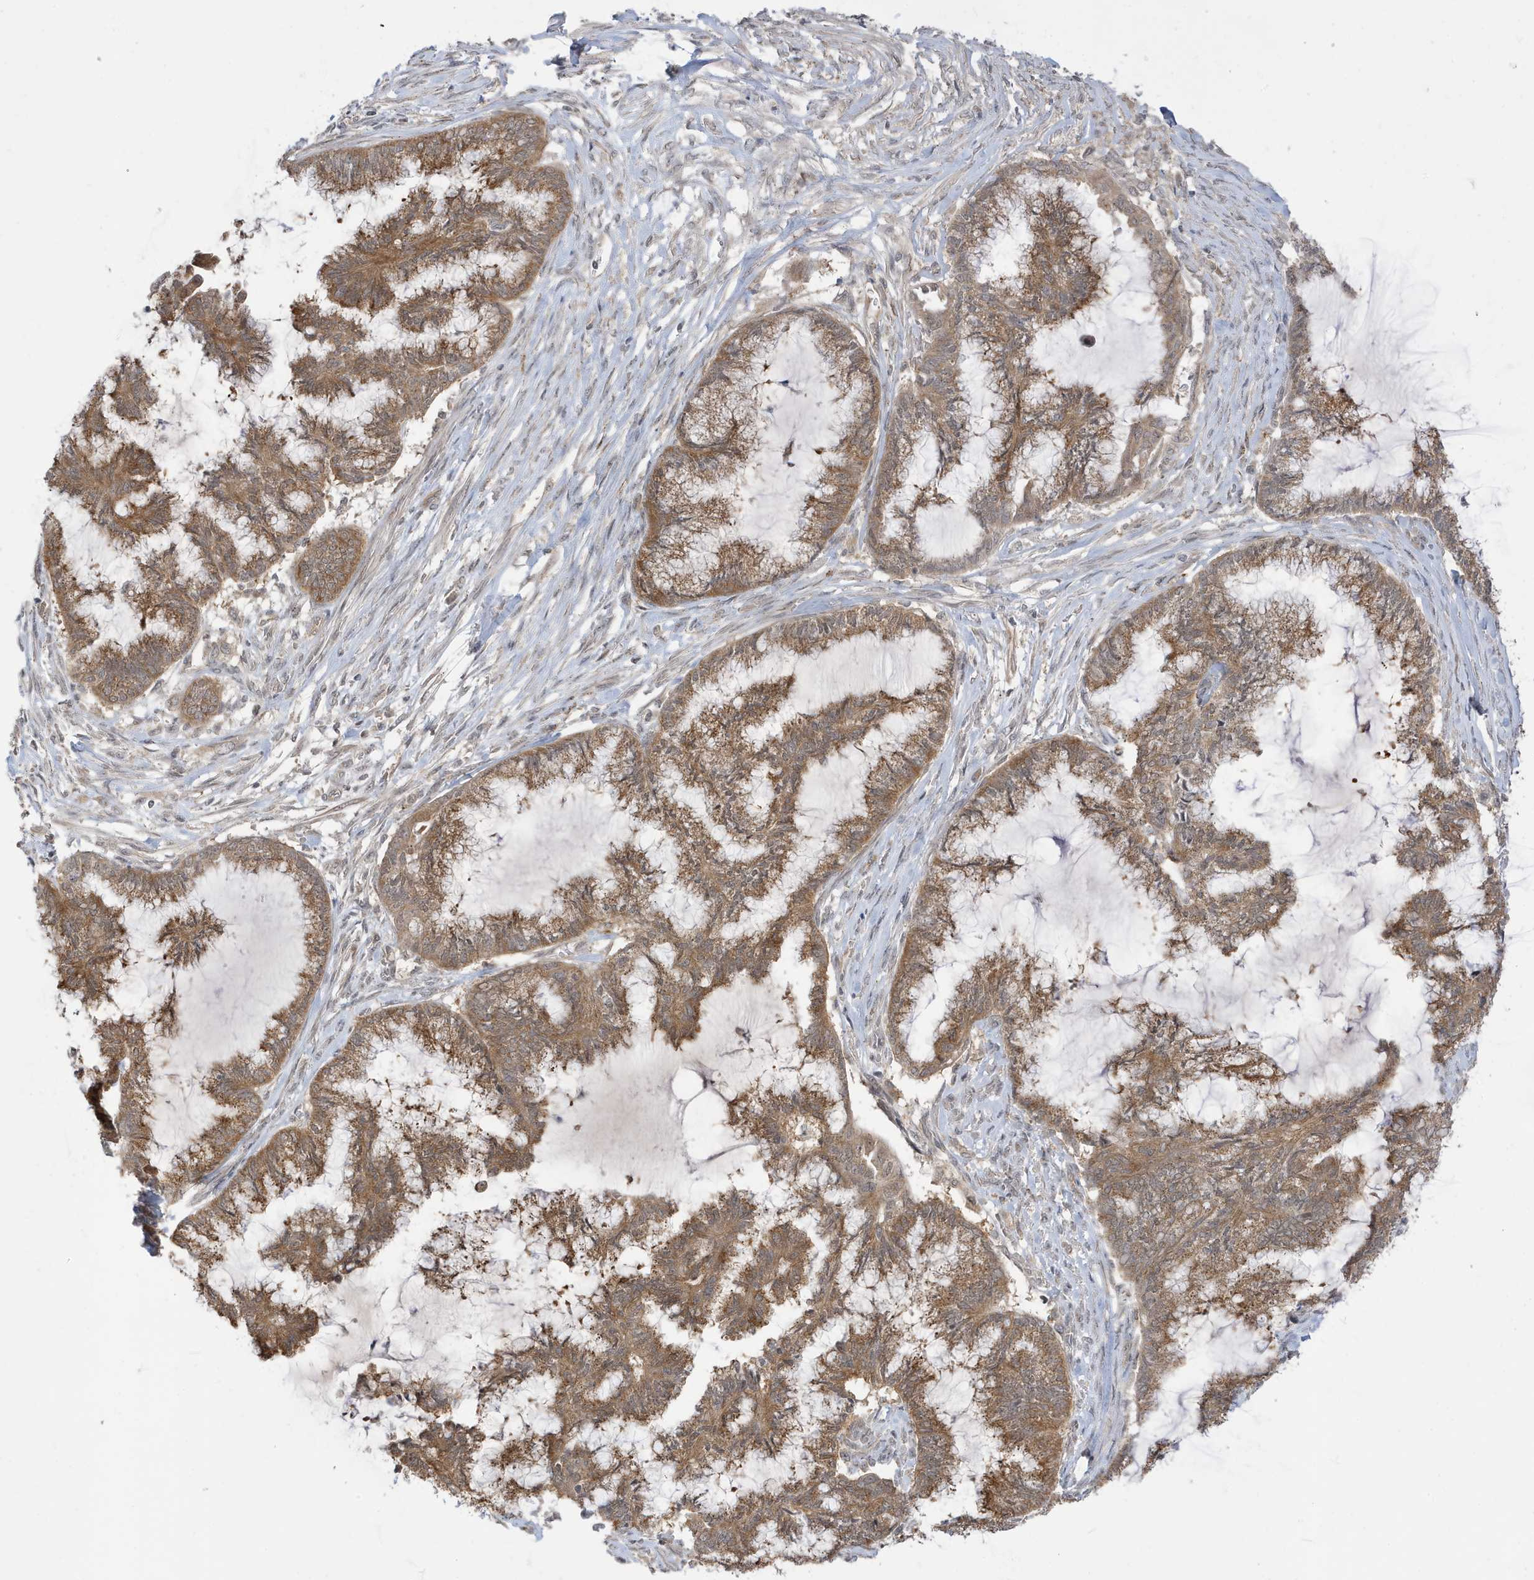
{"staining": {"intensity": "moderate", "quantity": ">75%", "location": "cytoplasmic/membranous"}, "tissue": "endometrial cancer", "cell_type": "Tumor cells", "image_type": "cancer", "snomed": [{"axis": "morphology", "description": "Adenocarcinoma, NOS"}, {"axis": "topography", "description": "Endometrium"}], "caption": "This is an image of IHC staining of endometrial cancer (adenocarcinoma), which shows moderate staining in the cytoplasmic/membranous of tumor cells.", "gene": "TAB3", "patient": {"sex": "female", "age": 86}}